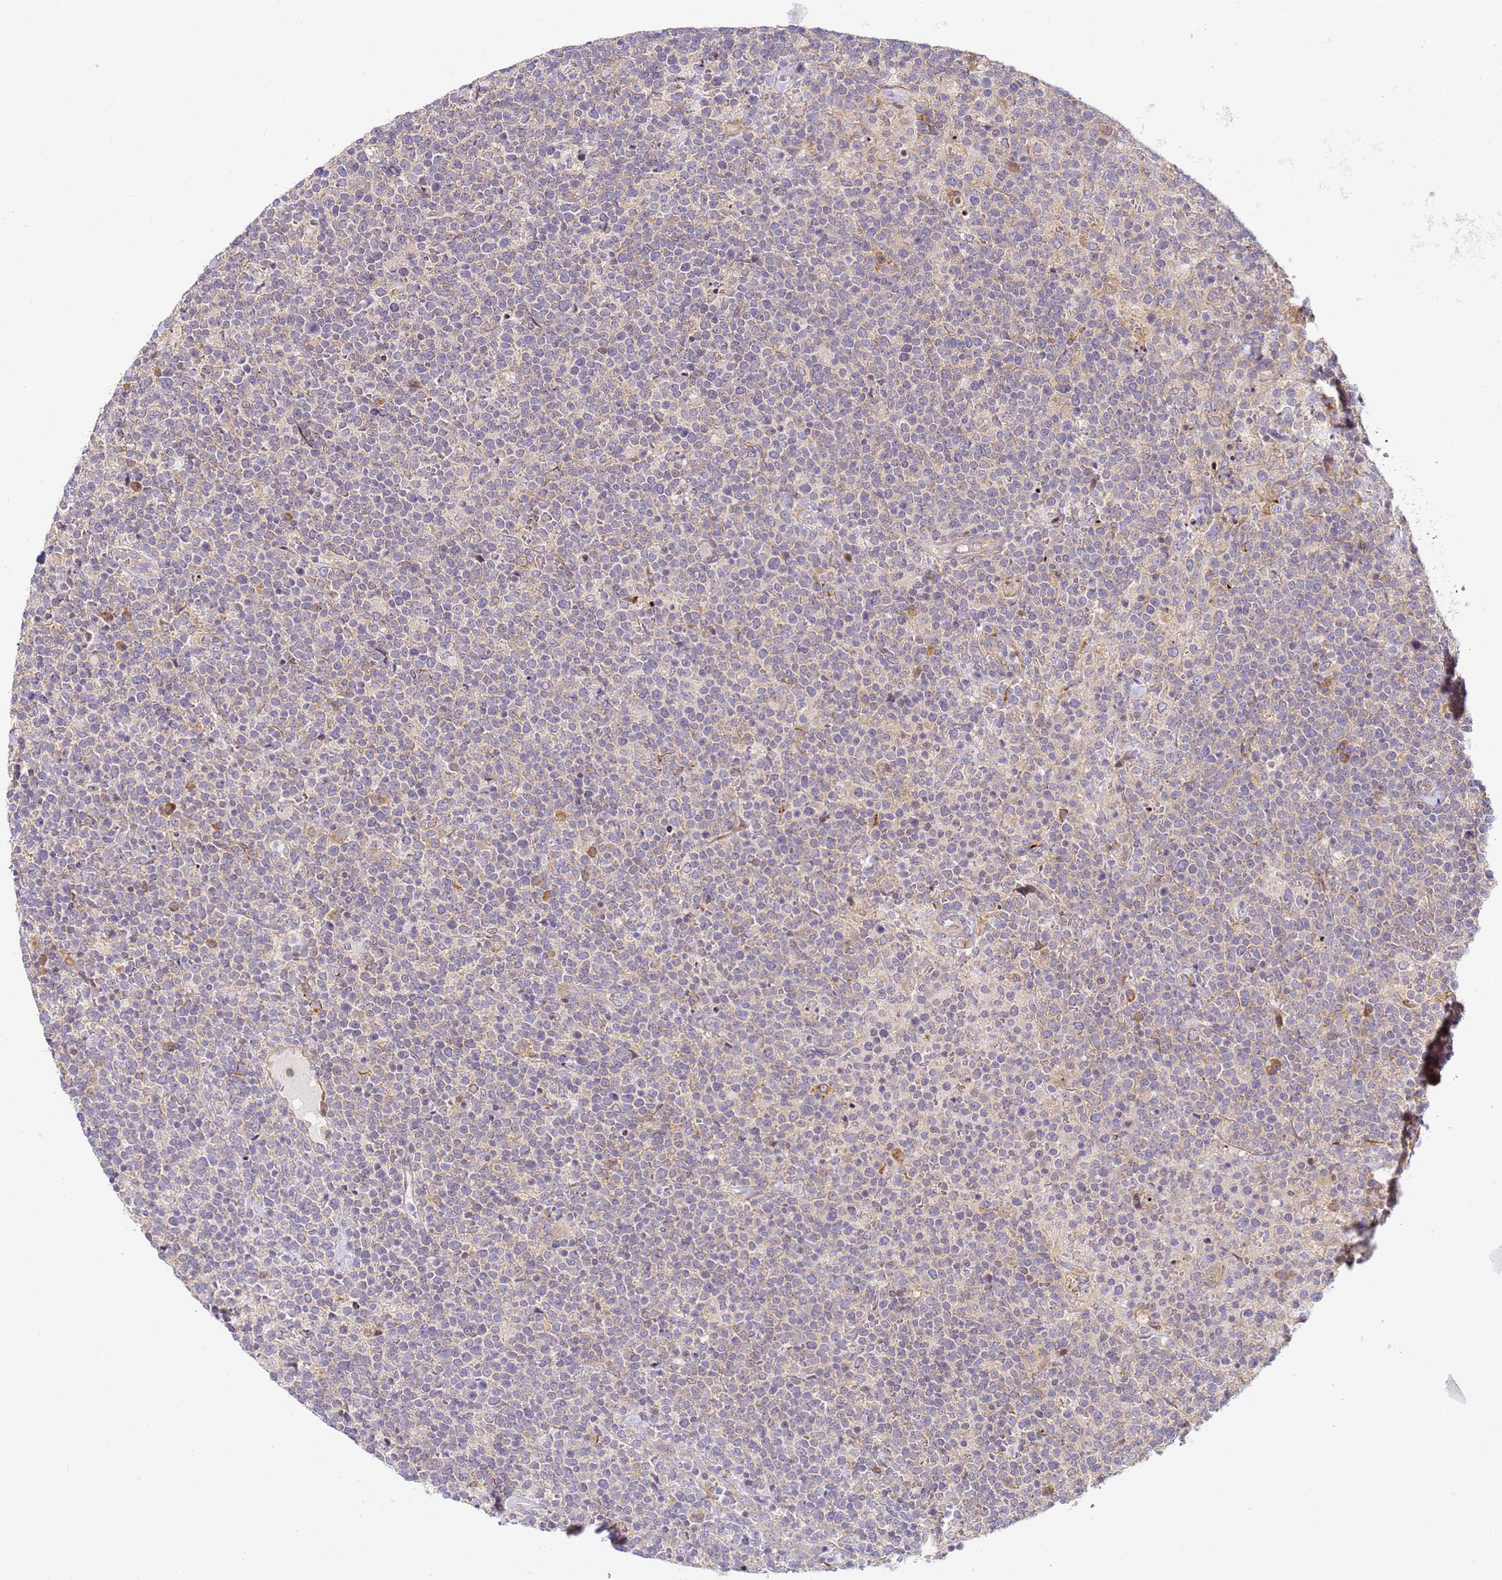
{"staining": {"intensity": "weak", "quantity": "<25%", "location": "cytoplasmic/membranous"}, "tissue": "lymphoma", "cell_type": "Tumor cells", "image_type": "cancer", "snomed": [{"axis": "morphology", "description": "Malignant lymphoma, non-Hodgkin's type, High grade"}, {"axis": "topography", "description": "Lymph node"}], "caption": "A photomicrograph of malignant lymphoma, non-Hodgkin's type (high-grade) stained for a protein demonstrates no brown staining in tumor cells. (Brightfield microscopy of DAB immunohistochemistry at high magnification).", "gene": "RPL13A", "patient": {"sex": "male", "age": 61}}